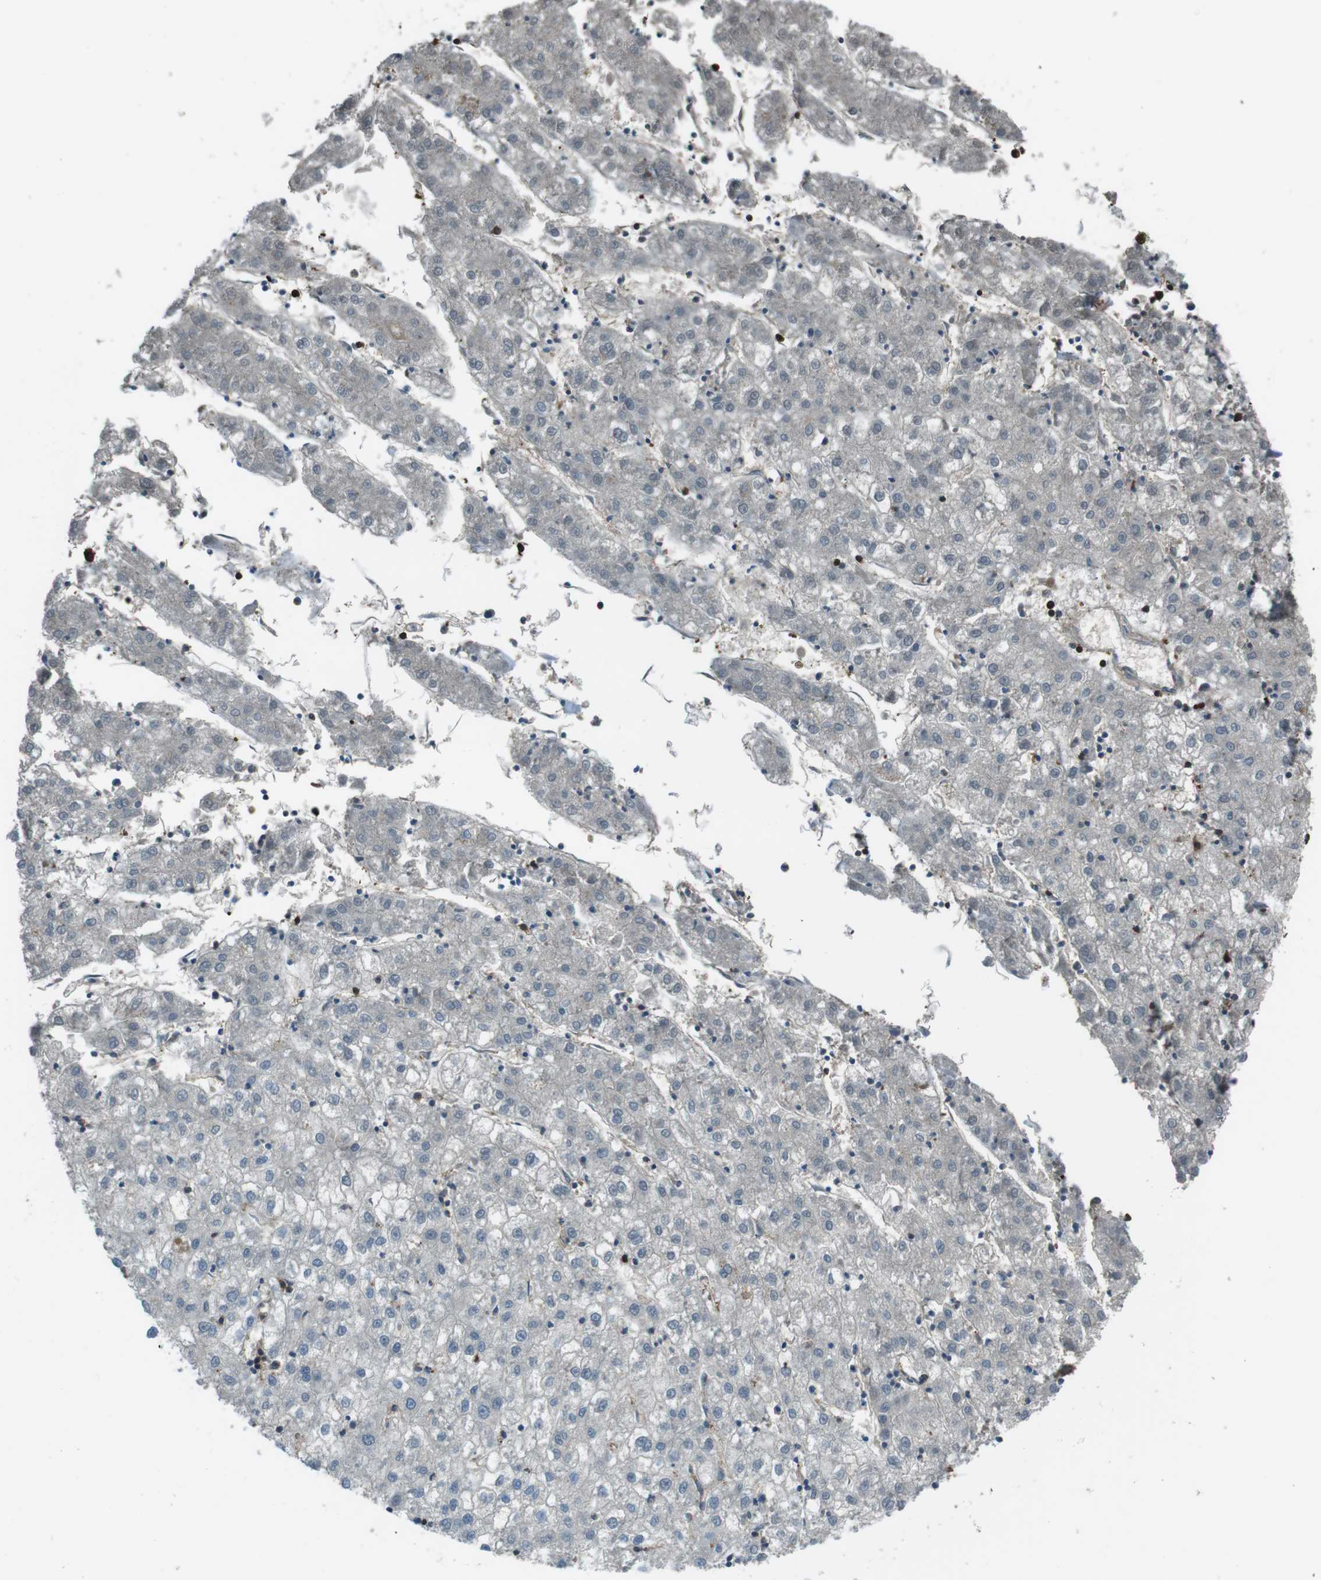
{"staining": {"intensity": "negative", "quantity": "none", "location": "none"}, "tissue": "liver cancer", "cell_type": "Tumor cells", "image_type": "cancer", "snomed": [{"axis": "morphology", "description": "Carcinoma, Hepatocellular, NOS"}, {"axis": "topography", "description": "Liver"}], "caption": "A histopathology image of liver hepatocellular carcinoma stained for a protein demonstrates no brown staining in tumor cells. (Brightfield microscopy of DAB IHC at high magnification).", "gene": "TWSG1", "patient": {"sex": "male", "age": 72}}